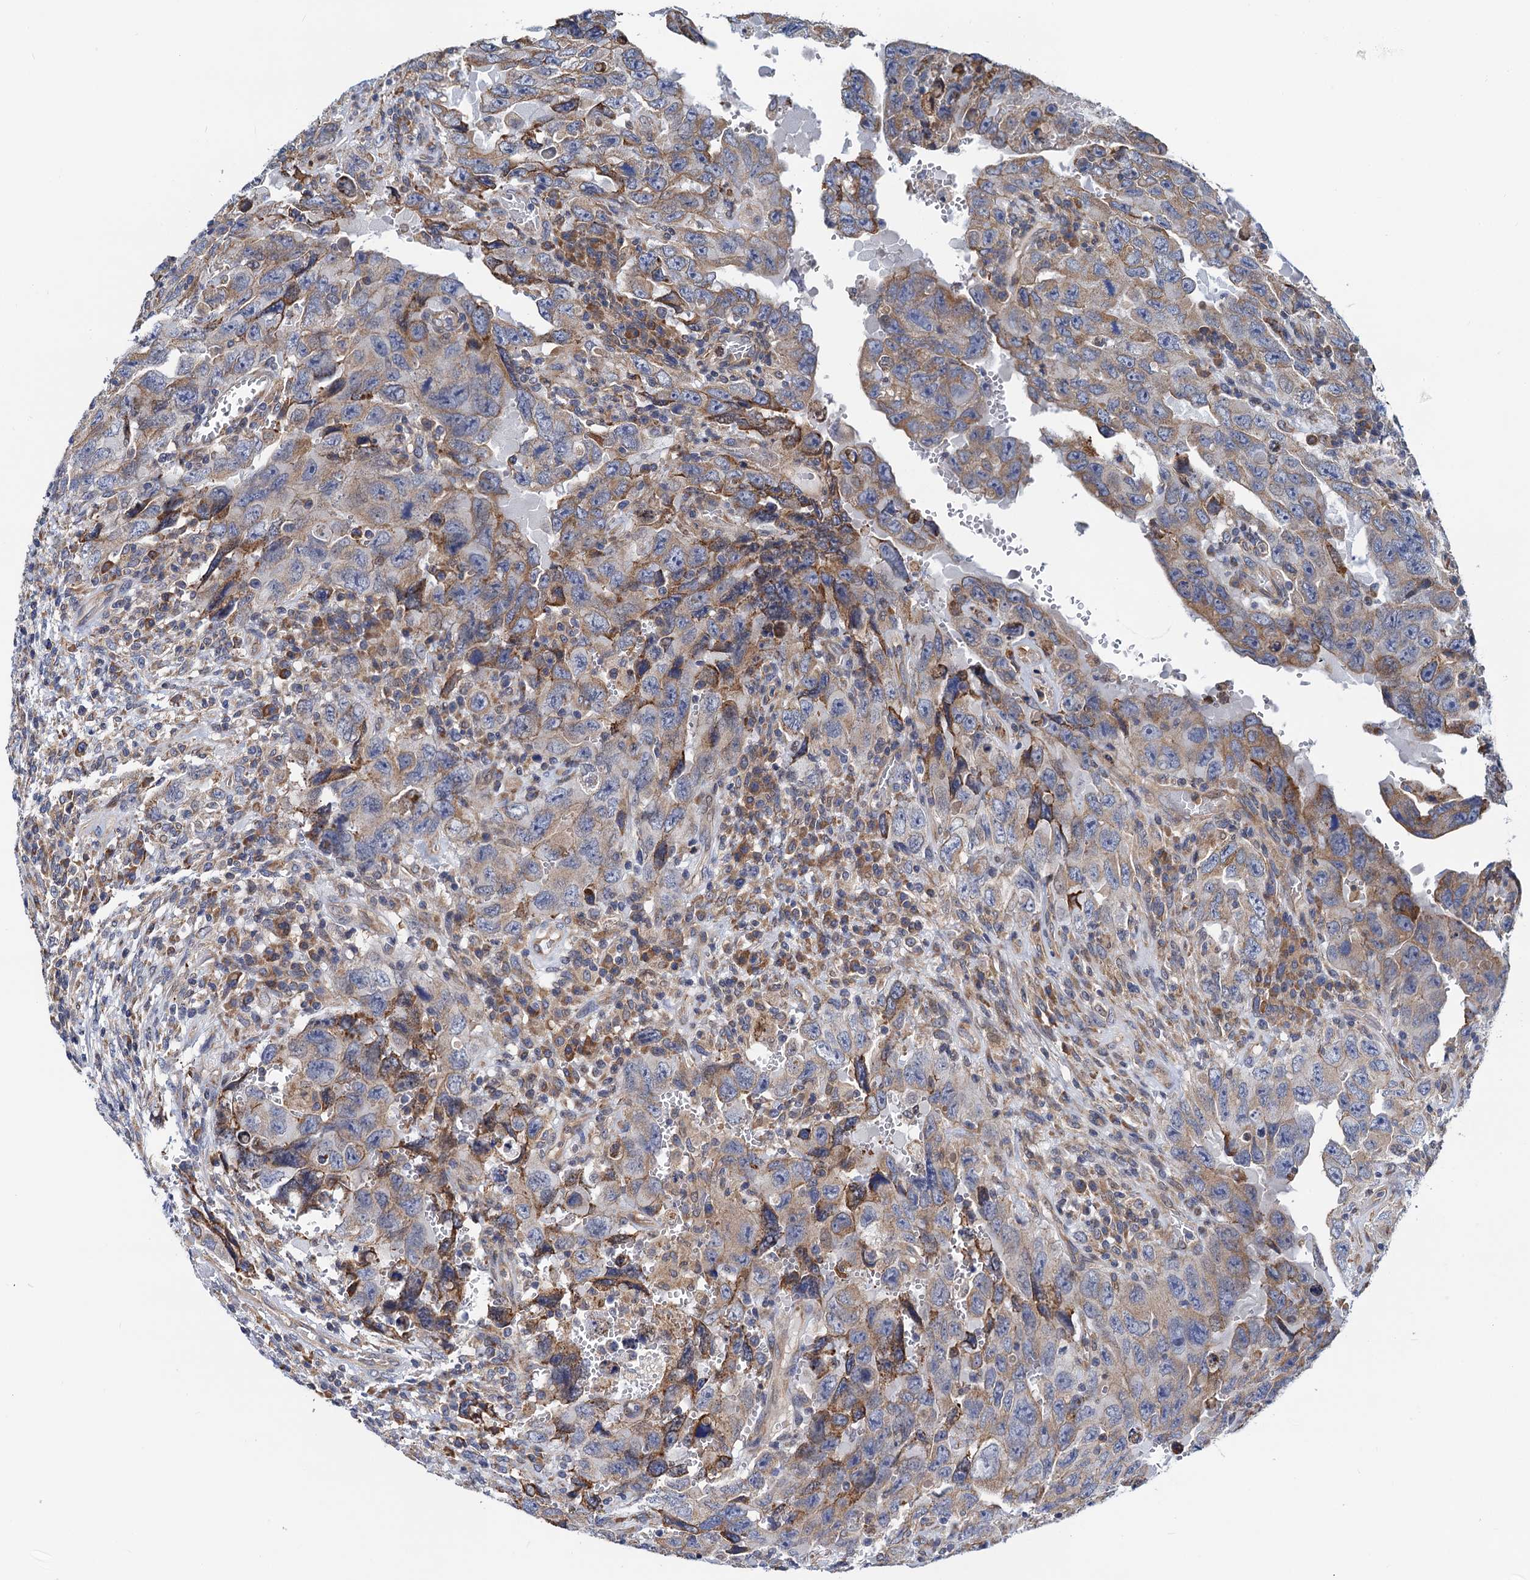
{"staining": {"intensity": "moderate", "quantity": "<25%", "location": "cytoplasmic/membranous"}, "tissue": "testis cancer", "cell_type": "Tumor cells", "image_type": "cancer", "snomed": [{"axis": "morphology", "description": "Carcinoma, Embryonal, NOS"}, {"axis": "topography", "description": "Testis"}], "caption": "Embryonal carcinoma (testis) stained with immunohistochemistry (IHC) shows moderate cytoplasmic/membranous positivity in about <25% of tumor cells.", "gene": "PGLS", "patient": {"sex": "male", "age": 26}}